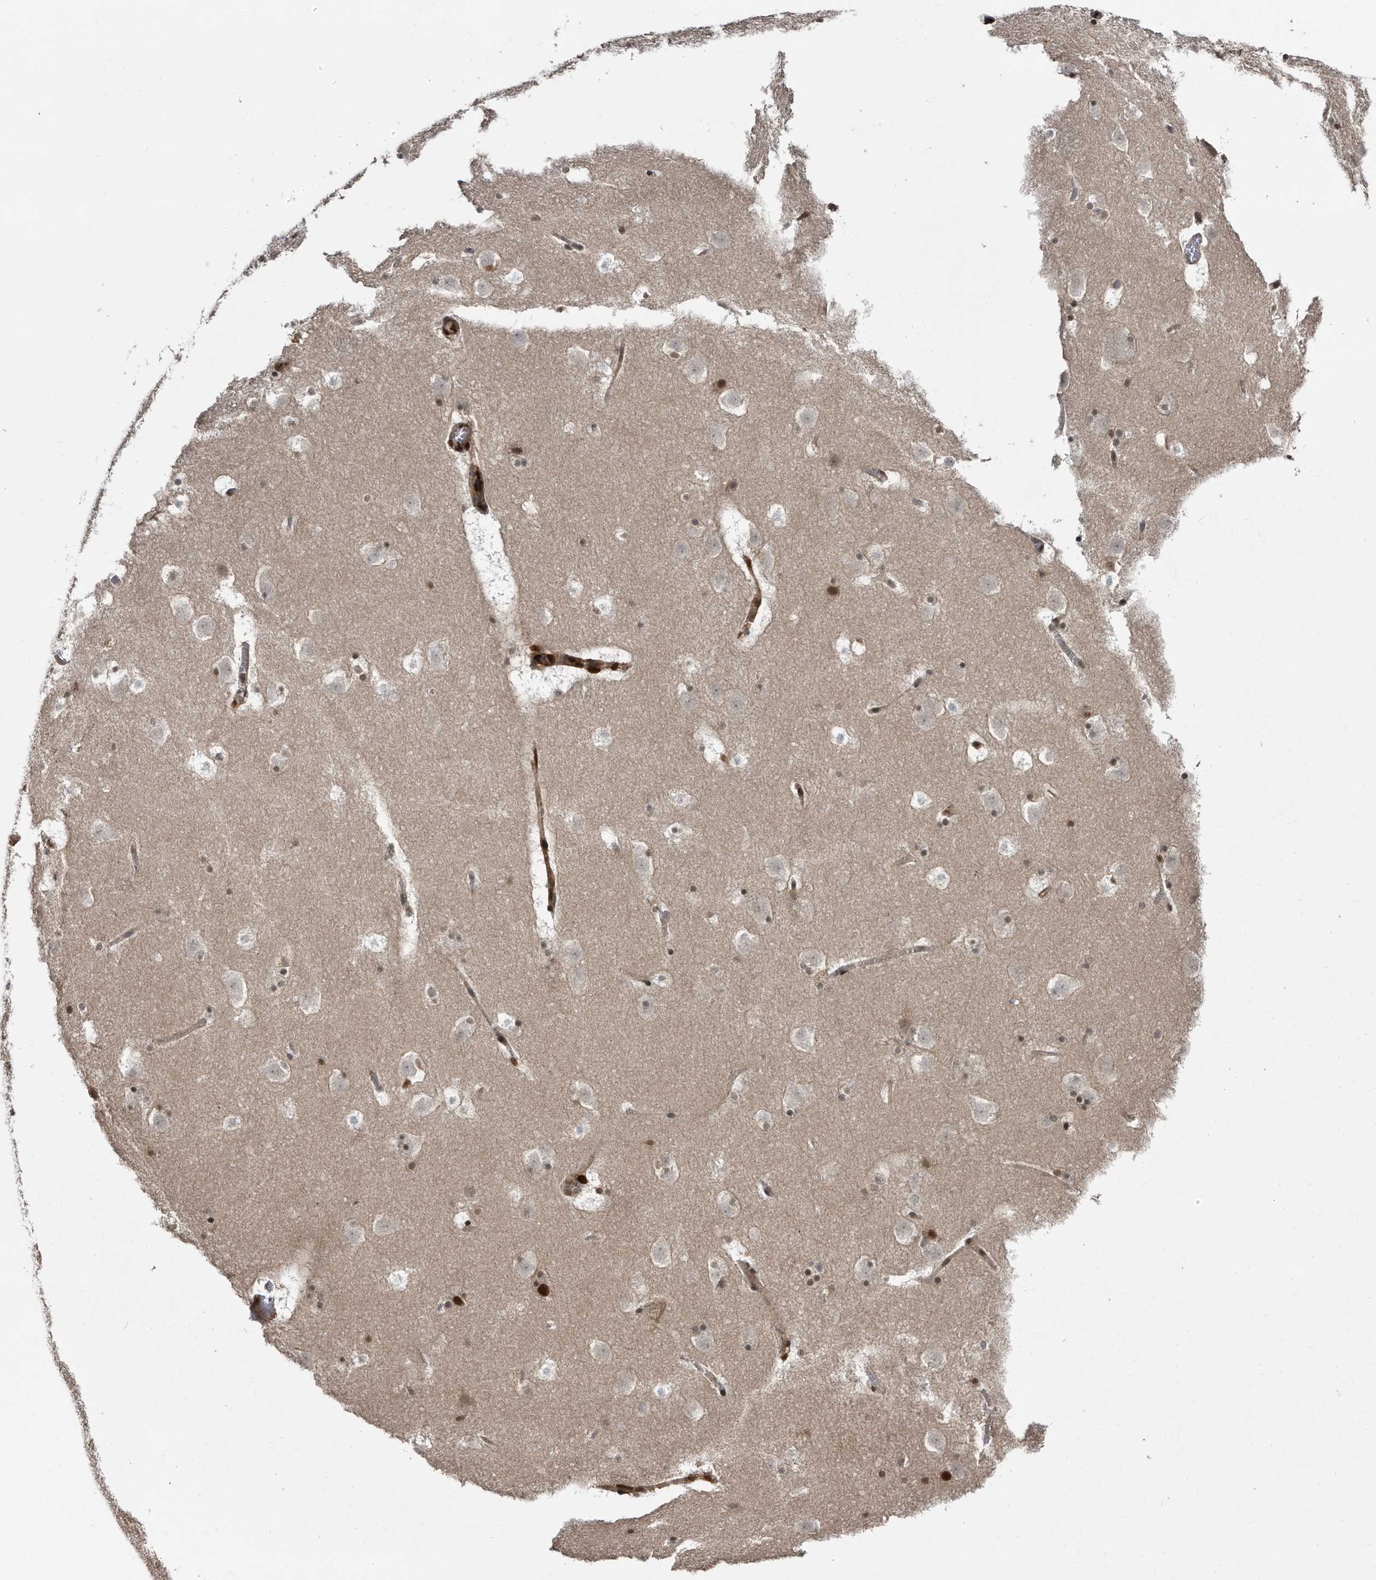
{"staining": {"intensity": "moderate", "quantity": "<25%", "location": "nuclear"}, "tissue": "caudate", "cell_type": "Glial cells", "image_type": "normal", "snomed": [{"axis": "morphology", "description": "Normal tissue, NOS"}, {"axis": "topography", "description": "Lateral ventricle wall"}], "caption": "Moderate nuclear staining is appreciated in approximately <25% of glial cells in normal caudate.", "gene": "RAD23B", "patient": {"sex": "male", "age": 45}}